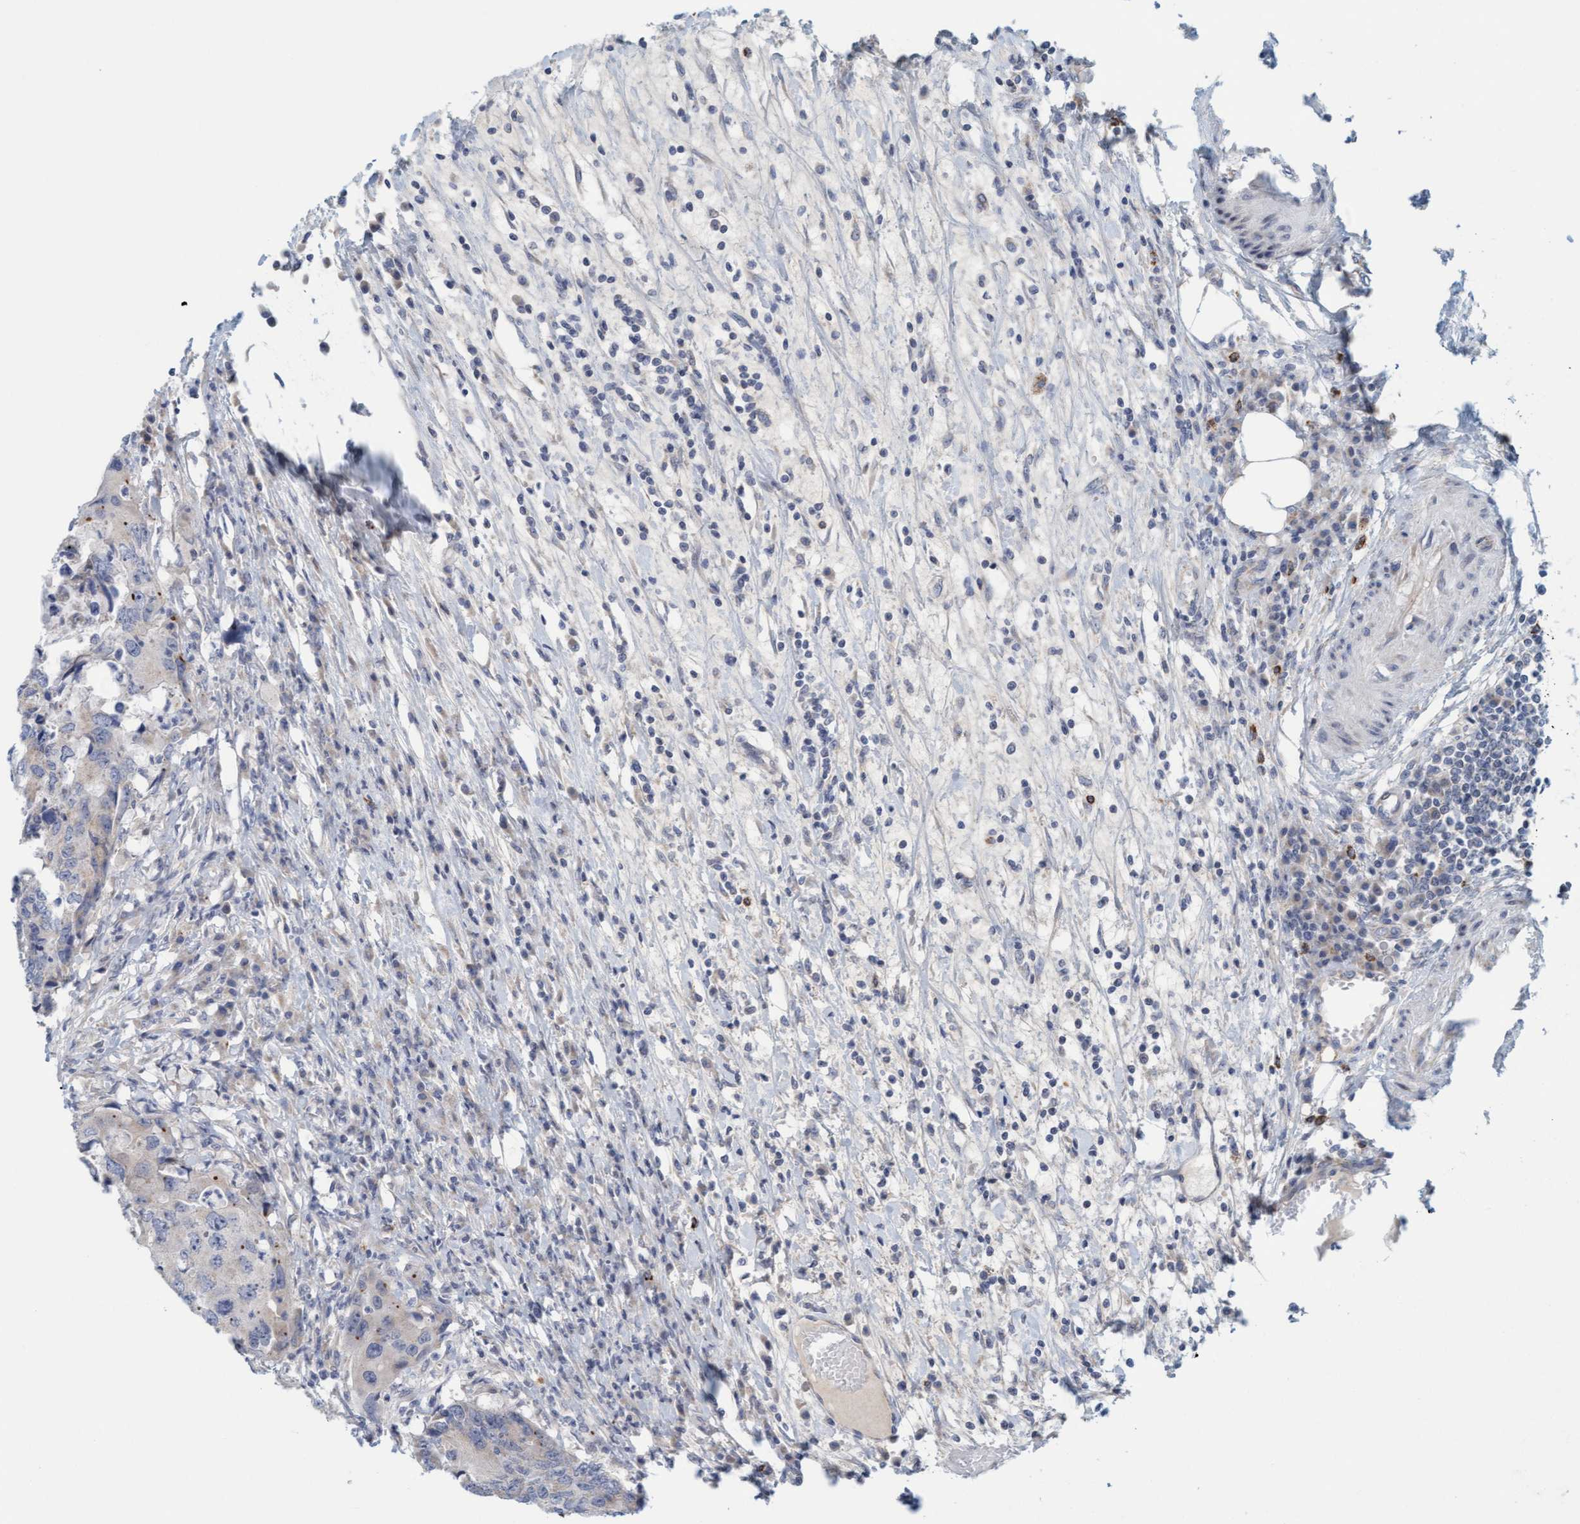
{"staining": {"intensity": "weak", "quantity": "<25%", "location": "cytoplasmic/membranous"}, "tissue": "colorectal cancer", "cell_type": "Tumor cells", "image_type": "cancer", "snomed": [{"axis": "morphology", "description": "Adenocarcinoma, NOS"}, {"axis": "topography", "description": "Colon"}], "caption": "High magnification brightfield microscopy of adenocarcinoma (colorectal) stained with DAB (3,3'-diaminobenzidine) (brown) and counterstained with hematoxylin (blue): tumor cells show no significant staining.", "gene": "ZC3H3", "patient": {"sex": "male", "age": 71}}